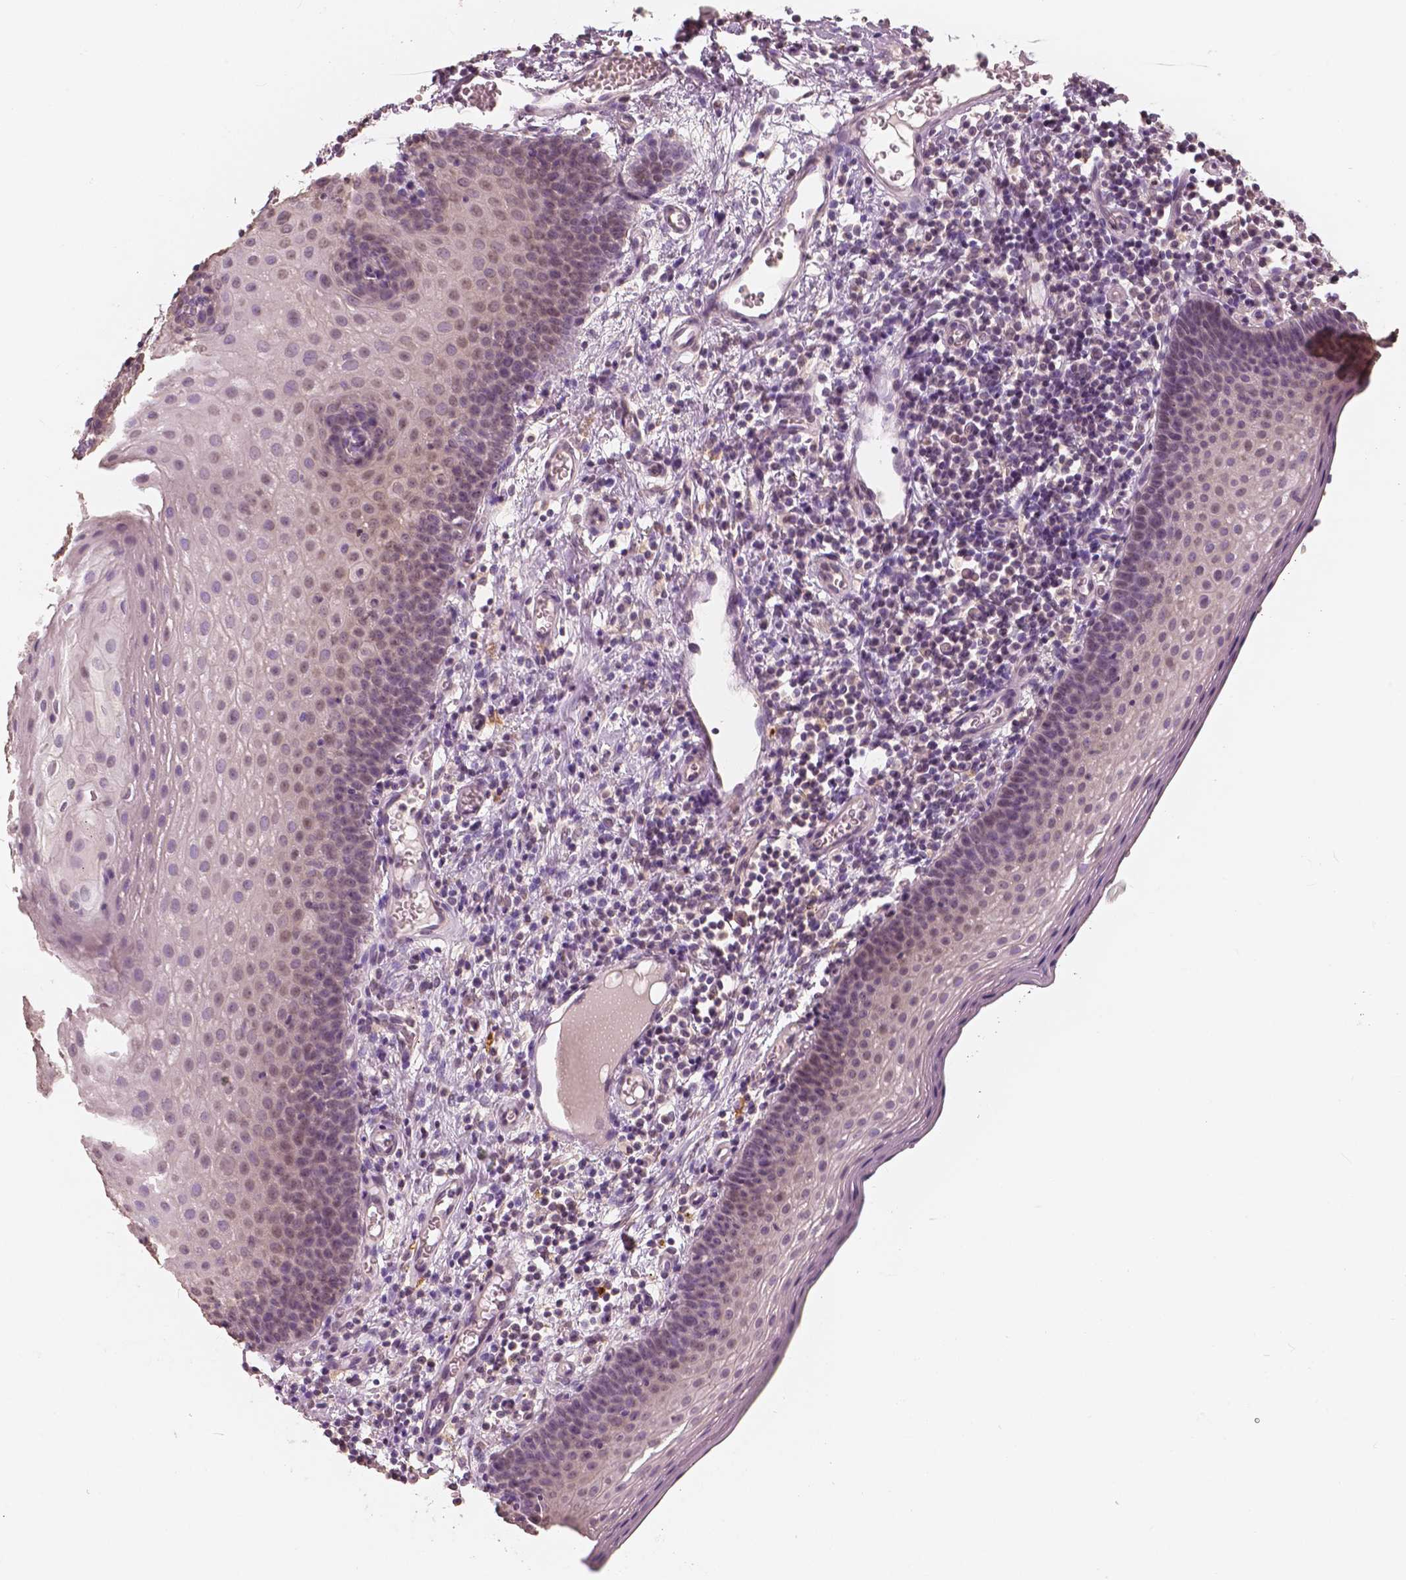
{"staining": {"intensity": "weak", "quantity": "25%-75%", "location": "nuclear"}, "tissue": "oral mucosa", "cell_type": "Squamous epithelial cells", "image_type": "normal", "snomed": [{"axis": "morphology", "description": "Normal tissue, NOS"}, {"axis": "morphology", "description": "Squamous cell carcinoma, NOS"}, {"axis": "topography", "description": "Oral tissue"}, {"axis": "topography", "description": "Head-Neck"}], "caption": "Protein staining demonstrates weak nuclear positivity in approximately 25%-75% of squamous epithelial cells in benign oral mucosa. (brown staining indicates protein expression, while blue staining denotes nuclei).", "gene": "SAT2", "patient": {"sex": "male", "age": 58}}